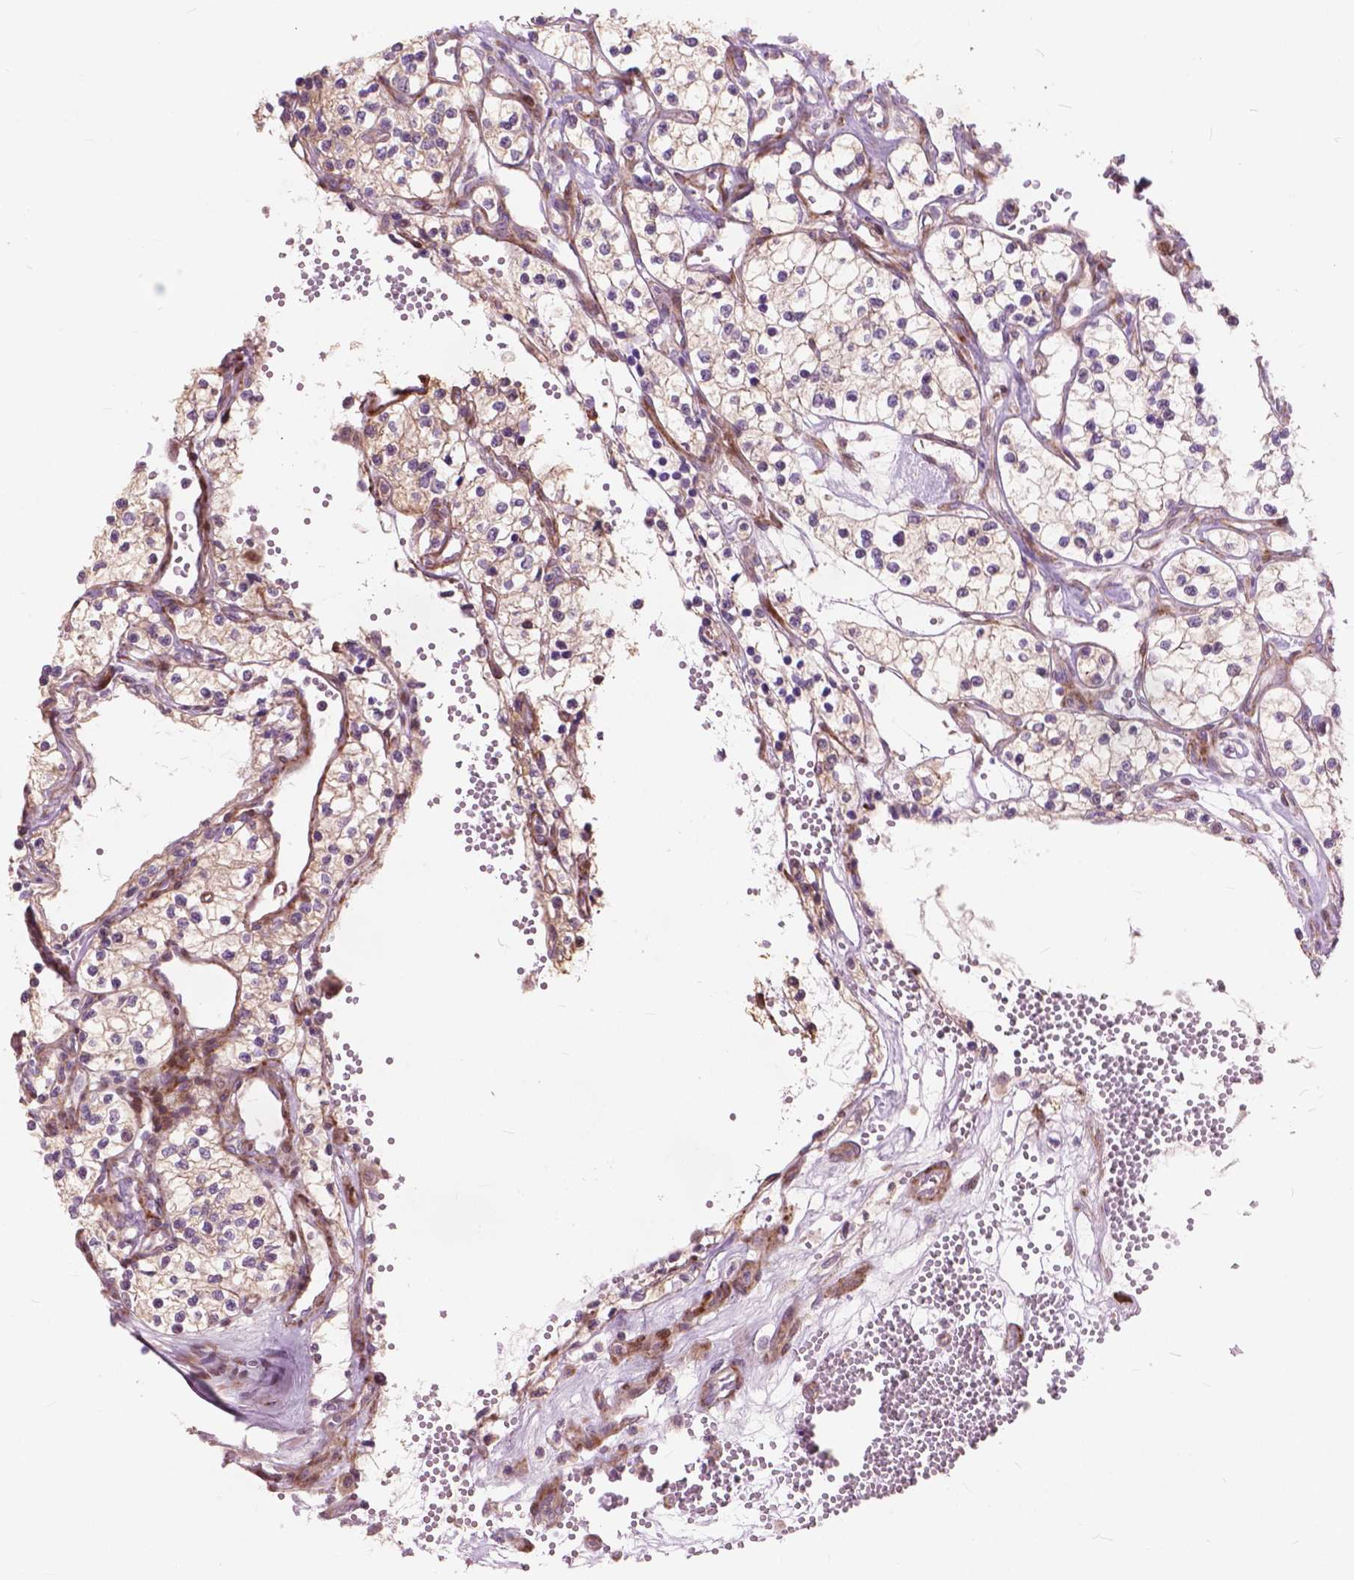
{"staining": {"intensity": "weak", "quantity": "25%-75%", "location": "cytoplasmic/membranous"}, "tissue": "renal cancer", "cell_type": "Tumor cells", "image_type": "cancer", "snomed": [{"axis": "morphology", "description": "Adenocarcinoma, NOS"}, {"axis": "topography", "description": "Kidney"}], "caption": "A brown stain highlights weak cytoplasmic/membranous staining of a protein in renal adenocarcinoma tumor cells. The staining was performed using DAB to visualize the protein expression in brown, while the nuclei were stained in blue with hematoxylin (Magnification: 20x).", "gene": "MORN1", "patient": {"sex": "female", "age": 69}}